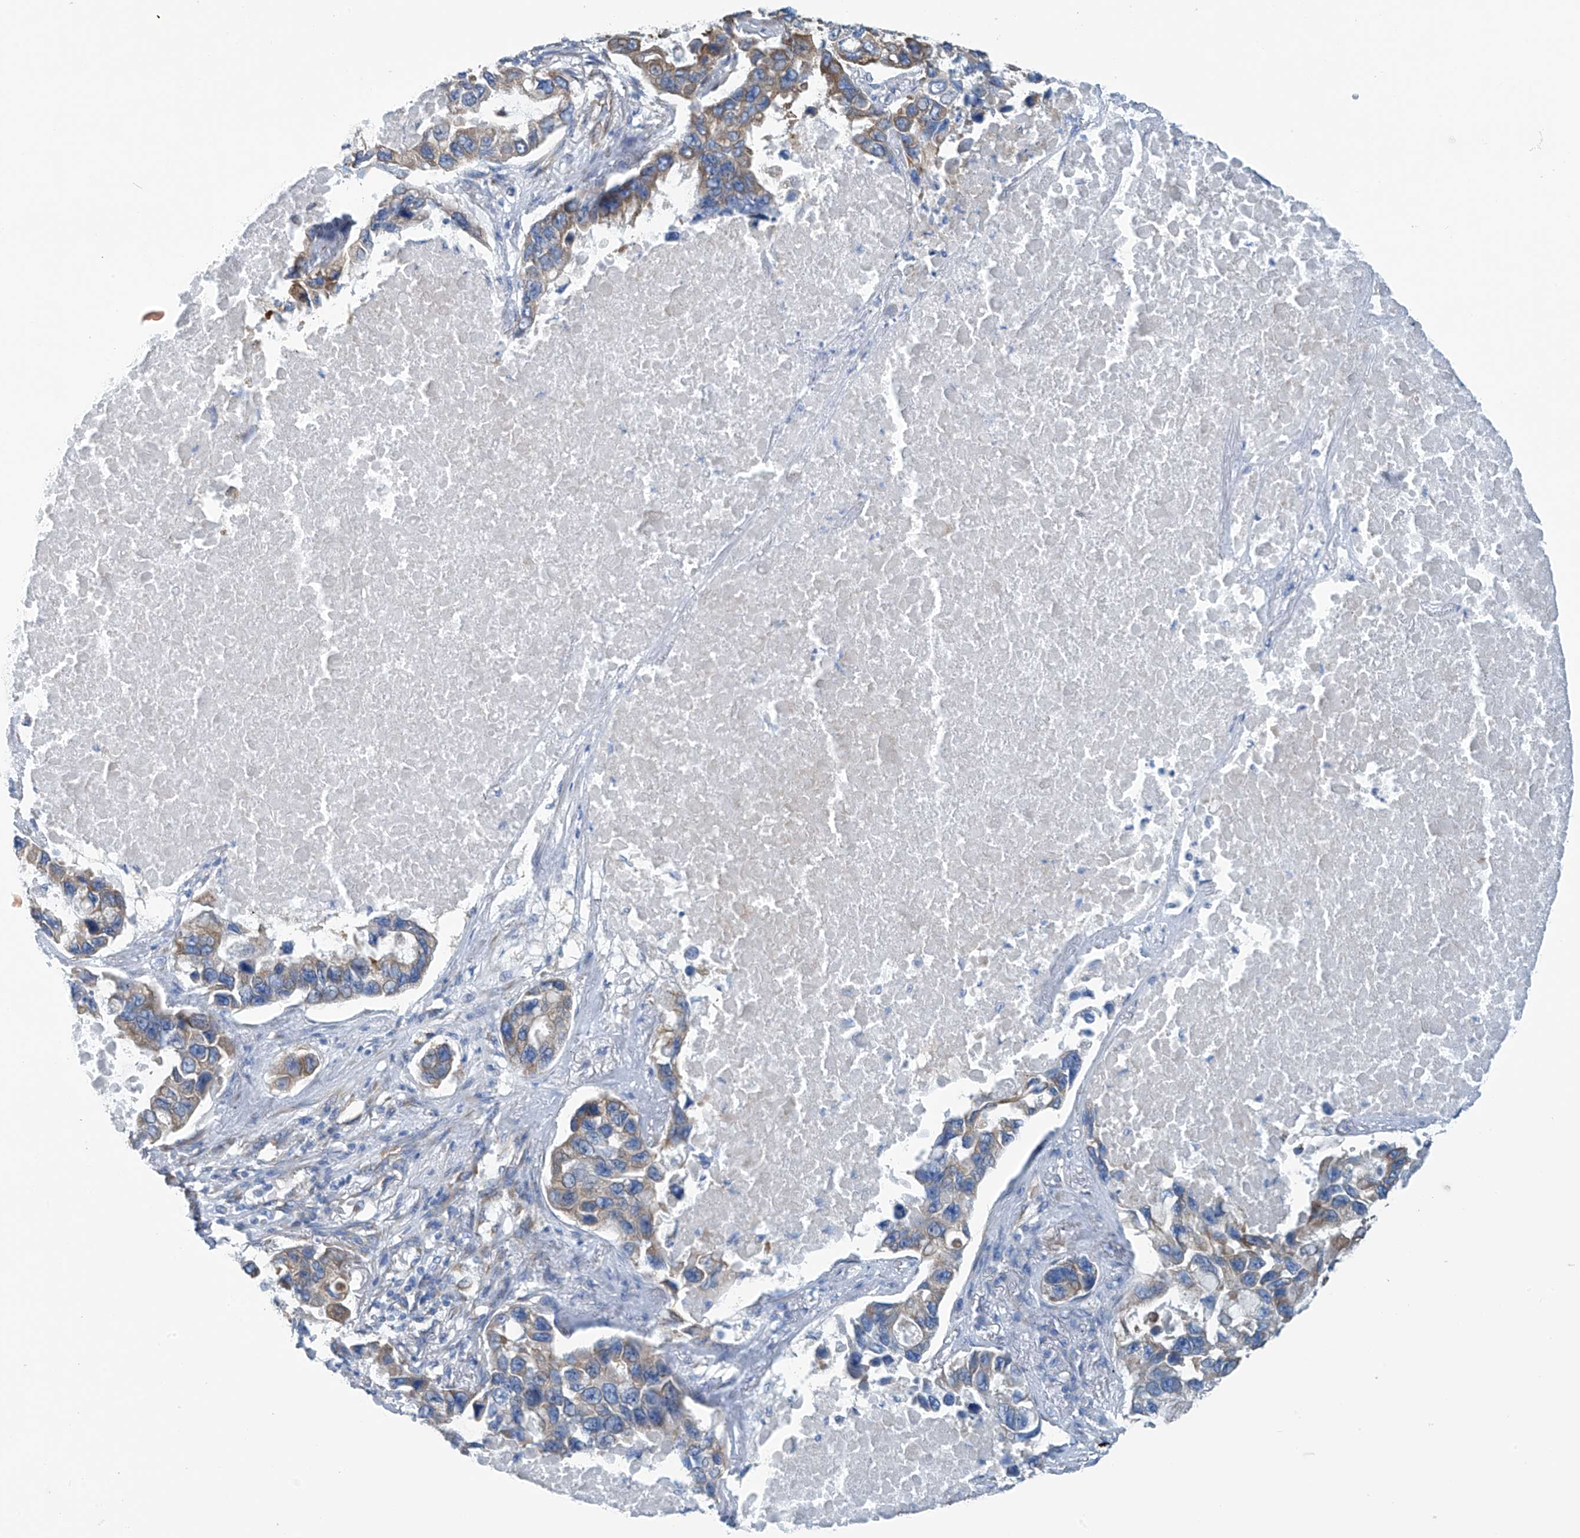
{"staining": {"intensity": "weak", "quantity": ">75%", "location": "cytoplasmic/membranous"}, "tissue": "lung cancer", "cell_type": "Tumor cells", "image_type": "cancer", "snomed": [{"axis": "morphology", "description": "Adenocarcinoma, NOS"}, {"axis": "topography", "description": "Lung"}], "caption": "Lung cancer (adenocarcinoma) stained with DAB (3,3'-diaminobenzidine) immunohistochemistry (IHC) demonstrates low levels of weak cytoplasmic/membranous staining in about >75% of tumor cells.", "gene": "RCN2", "patient": {"sex": "male", "age": 64}}